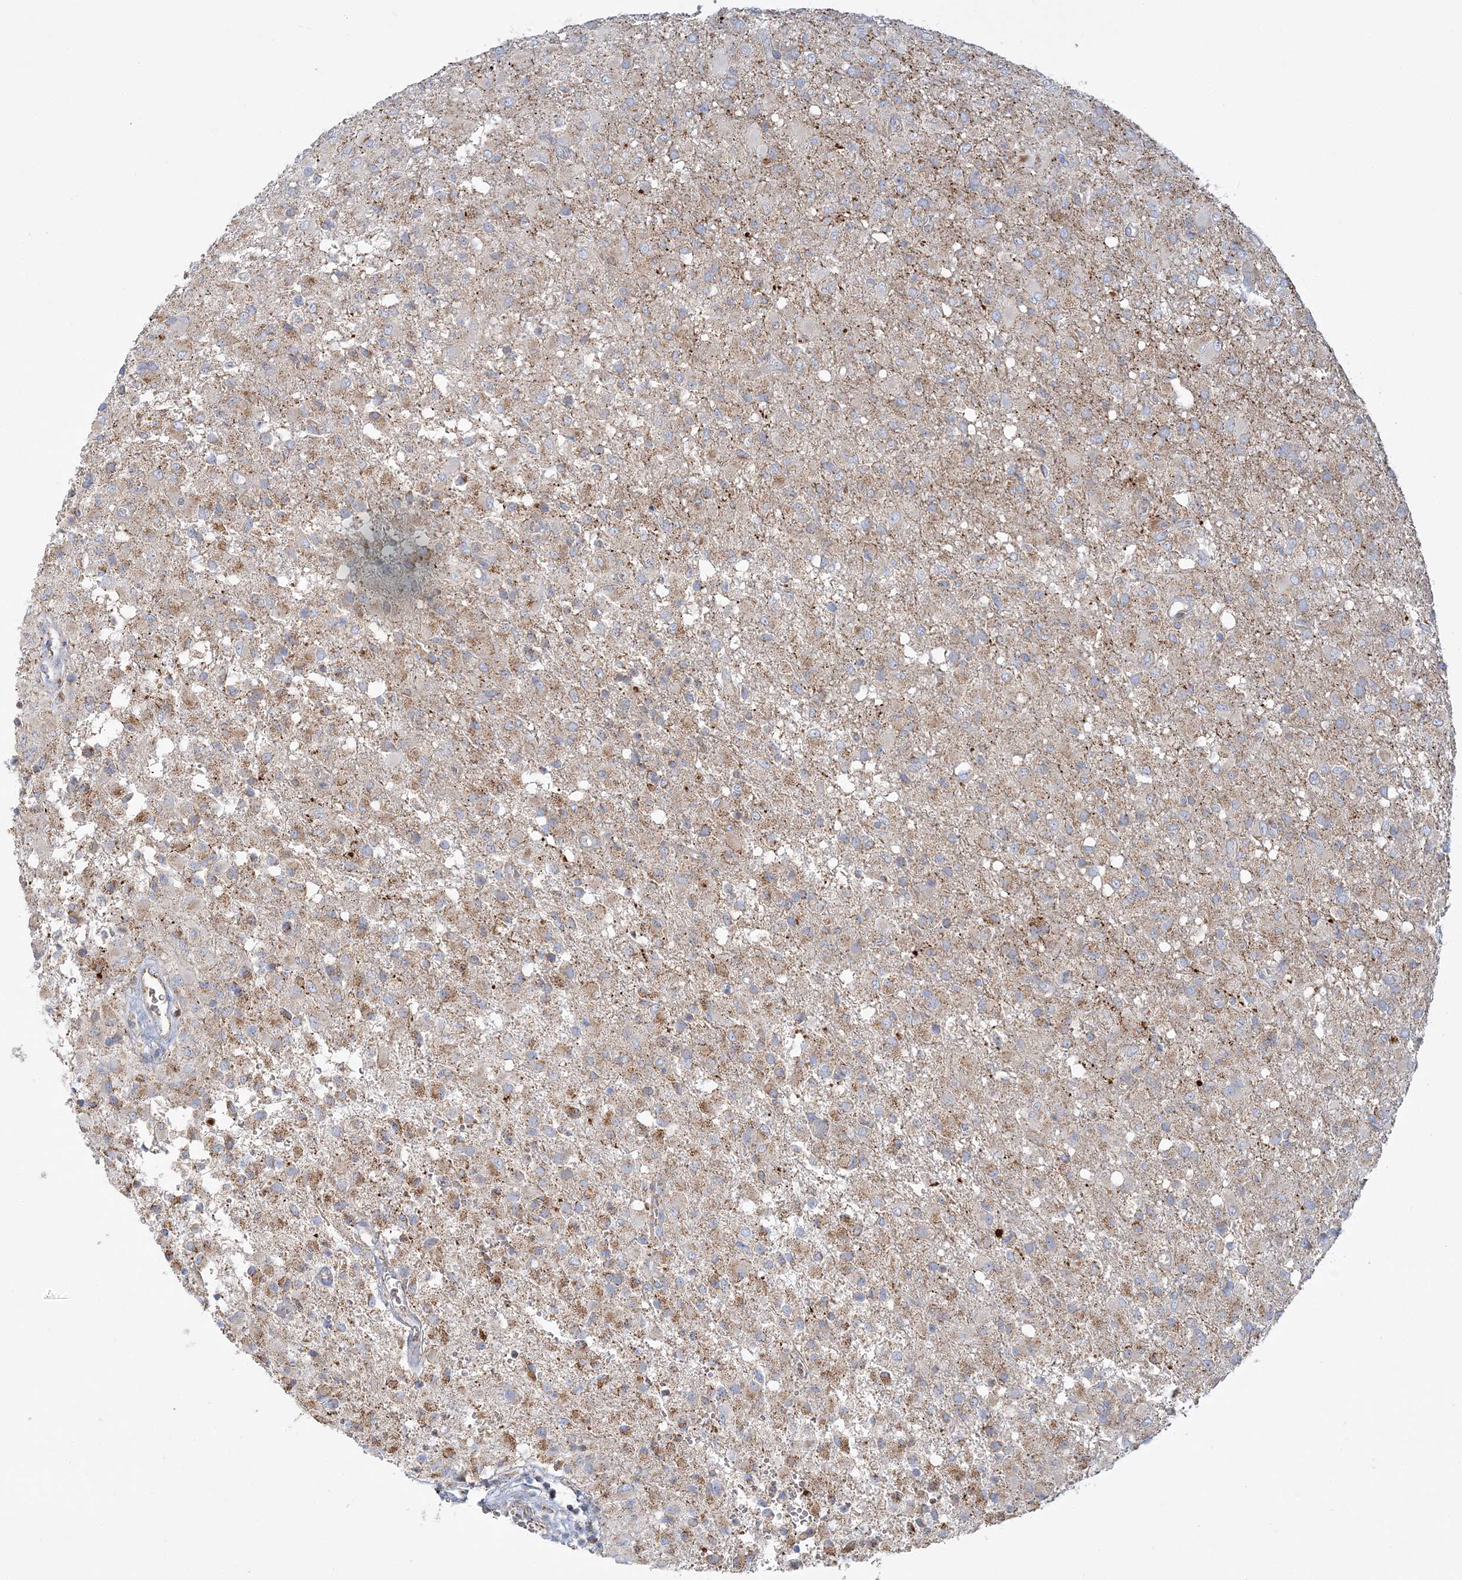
{"staining": {"intensity": "moderate", "quantity": "<25%", "location": "cytoplasmic/membranous"}, "tissue": "glioma", "cell_type": "Tumor cells", "image_type": "cancer", "snomed": [{"axis": "morphology", "description": "Glioma, malignant, High grade"}, {"axis": "topography", "description": "Brain"}], "caption": "High-power microscopy captured an IHC histopathology image of glioma, revealing moderate cytoplasmic/membranous staining in about <25% of tumor cells. (DAB IHC with brightfield microscopy, high magnification).", "gene": "TBC1D14", "patient": {"sex": "female", "age": 57}}